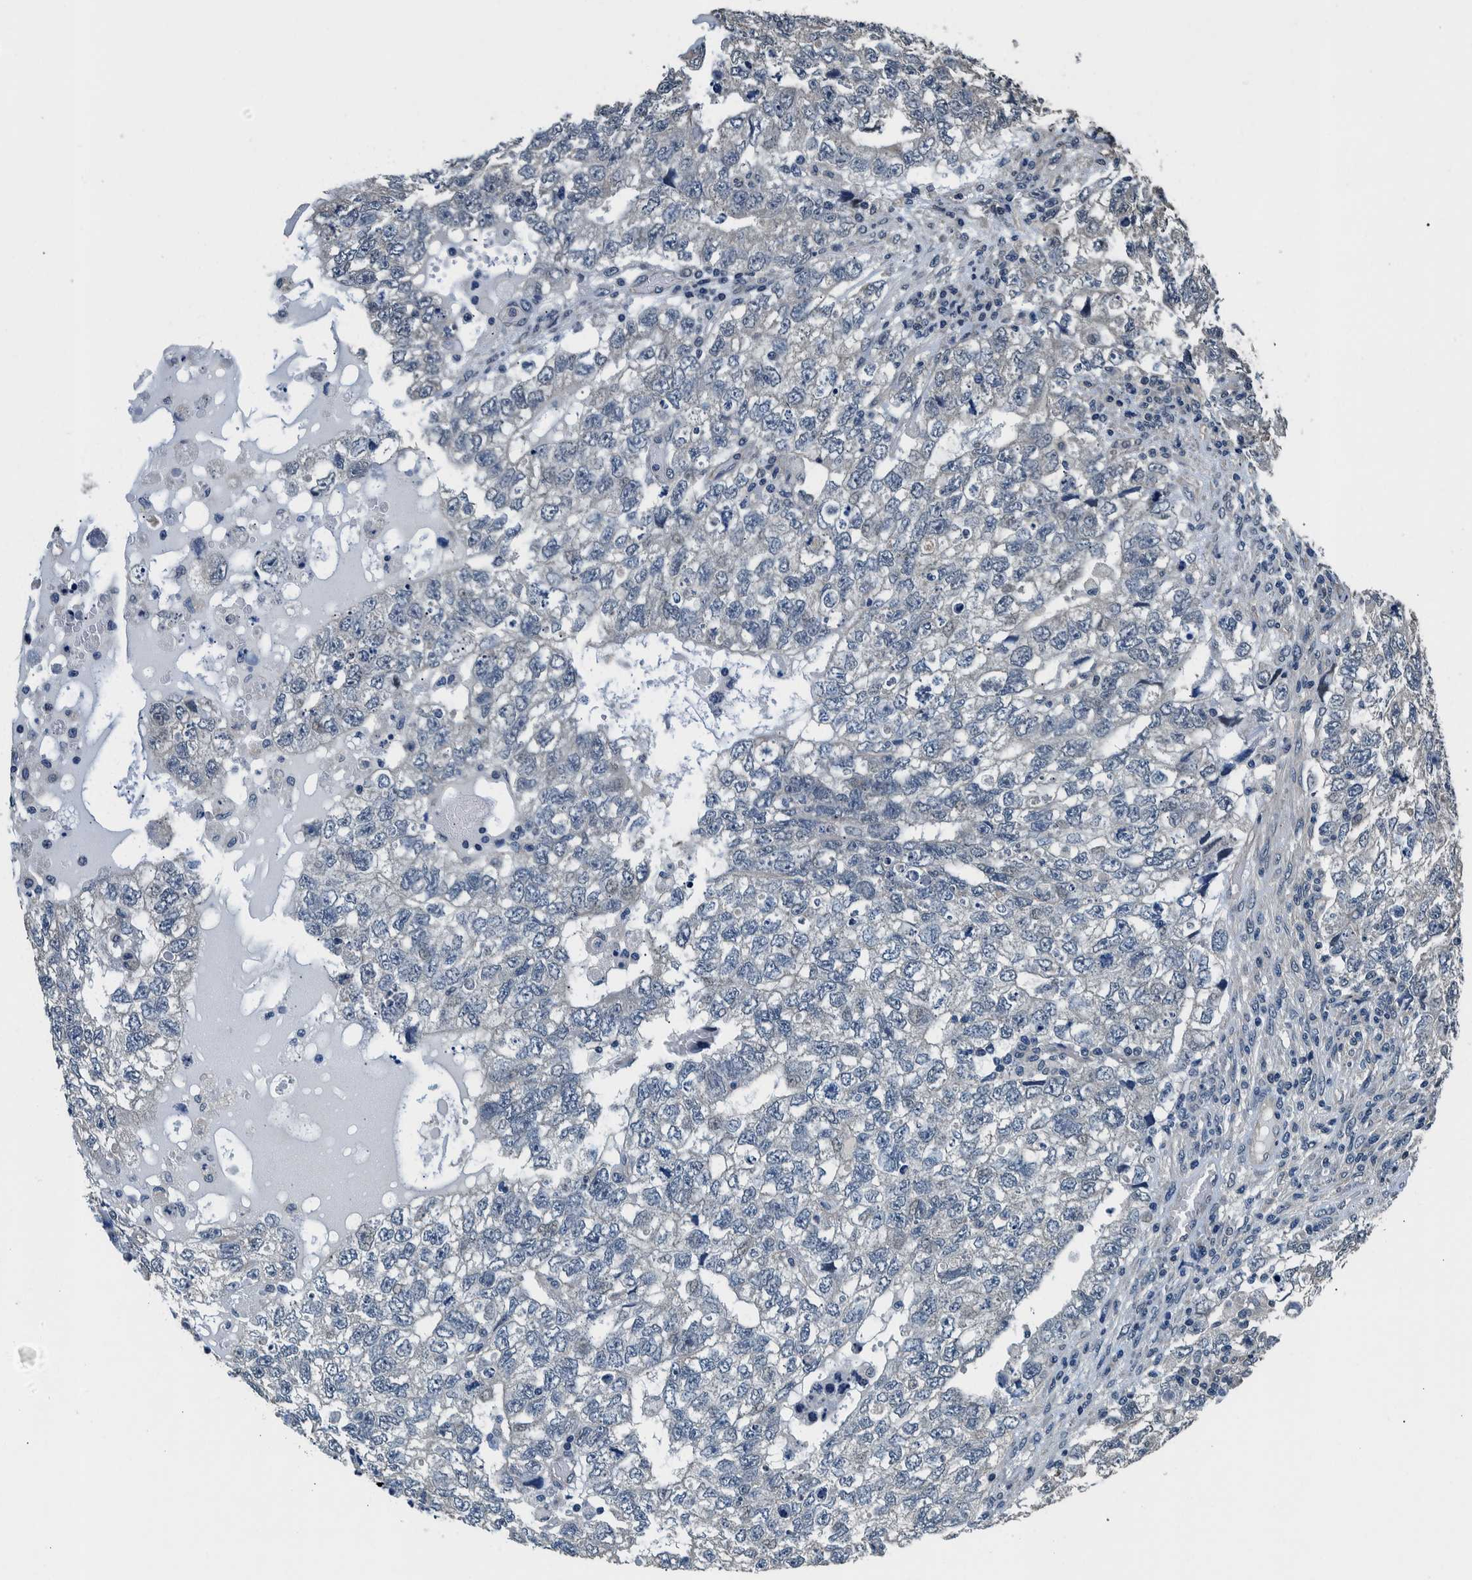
{"staining": {"intensity": "negative", "quantity": "none", "location": "none"}, "tissue": "testis cancer", "cell_type": "Tumor cells", "image_type": "cancer", "snomed": [{"axis": "morphology", "description": "Carcinoma, Embryonal, NOS"}, {"axis": "topography", "description": "Testis"}], "caption": "Protein analysis of embryonal carcinoma (testis) reveals no significant staining in tumor cells.", "gene": "NIBAN2", "patient": {"sex": "male", "age": 36}}